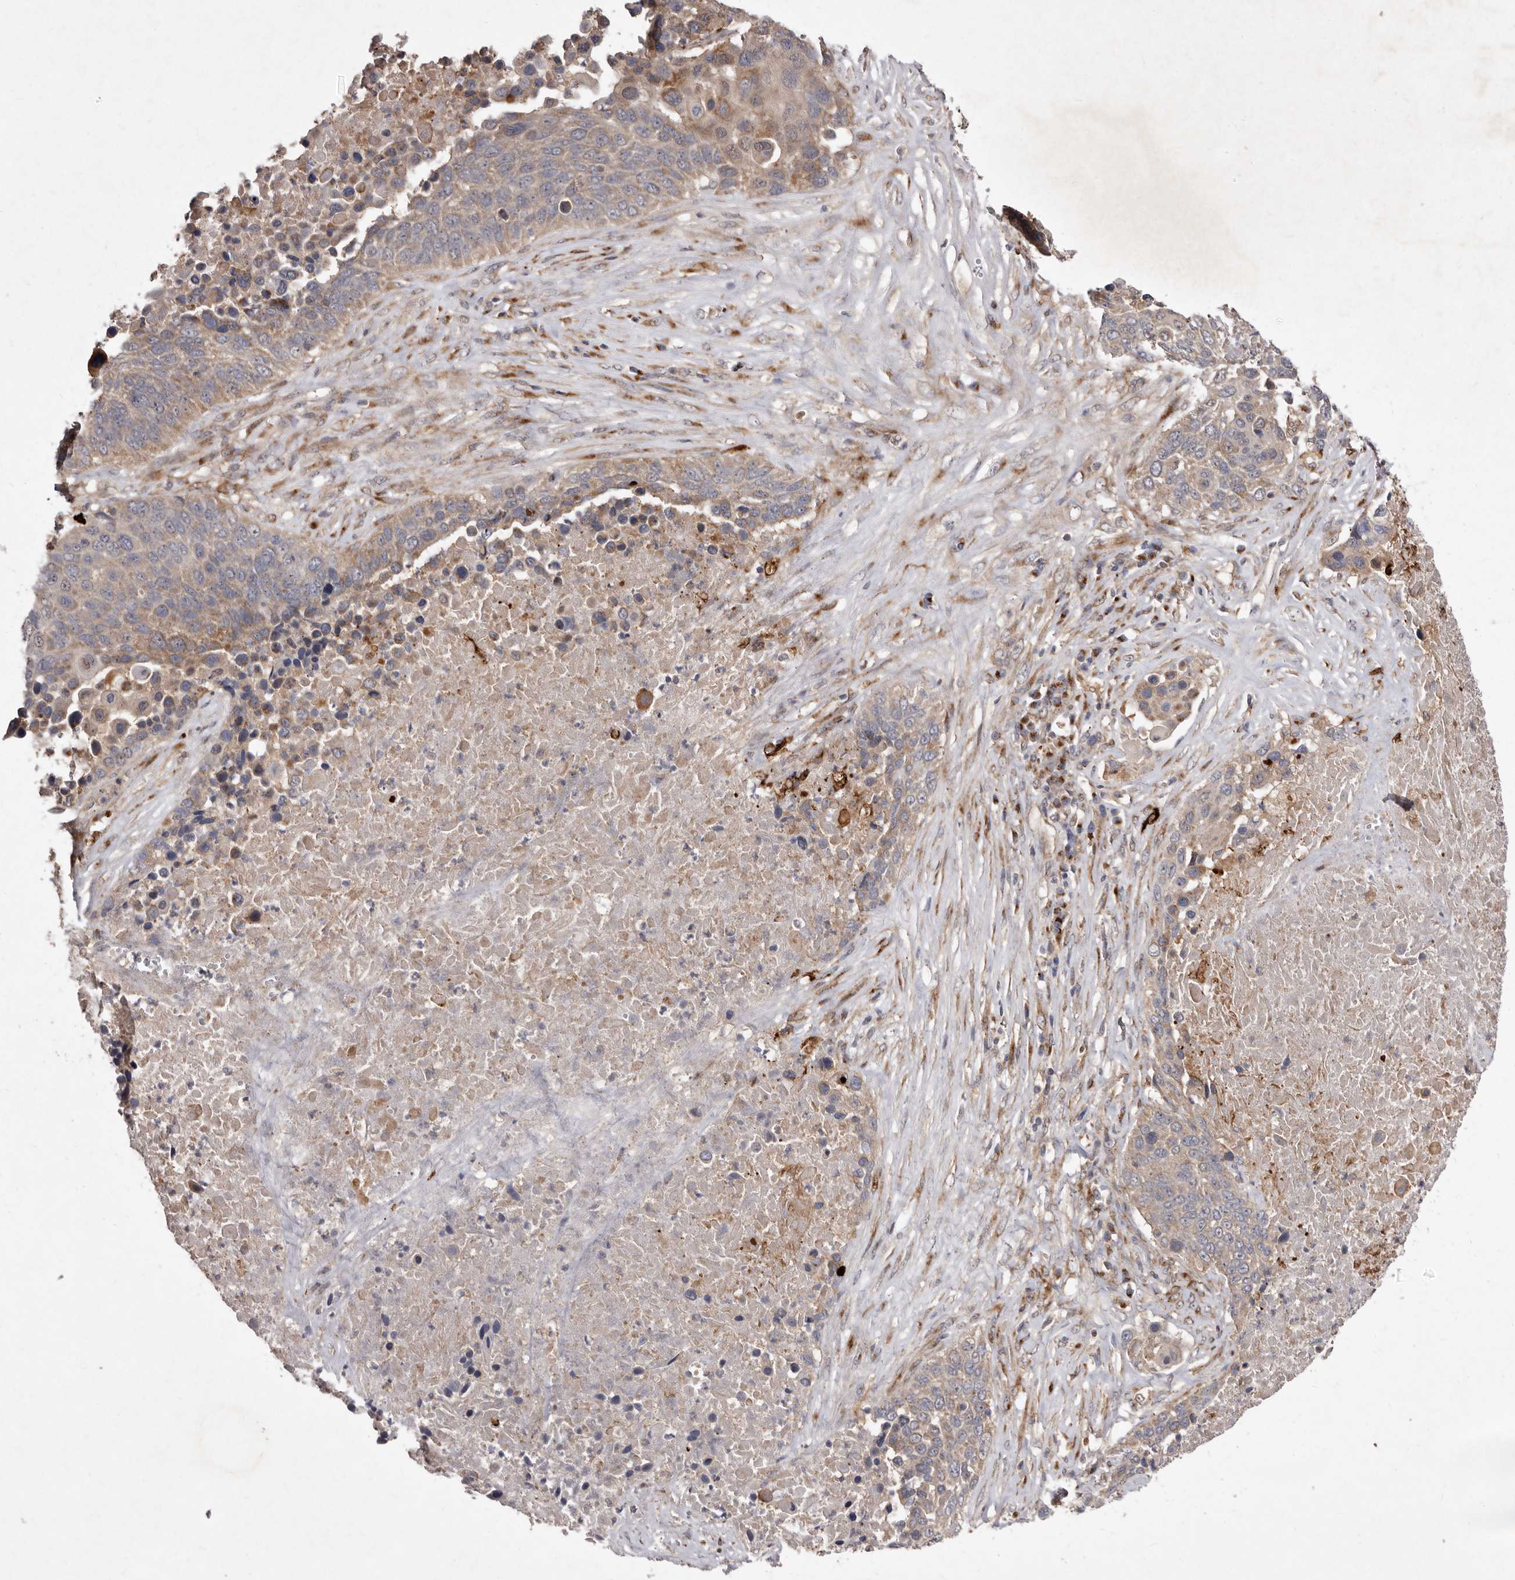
{"staining": {"intensity": "weak", "quantity": "25%-75%", "location": "cytoplasmic/membranous"}, "tissue": "lung cancer", "cell_type": "Tumor cells", "image_type": "cancer", "snomed": [{"axis": "morphology", "description": "Squamous cell carcinoma, NOS"}, {"axis": "topography", "description": "Lung"}], "caption": "Brown immunohistochemical staining in lung squamous cell carcinoma exhibits weak cytoplasmic/membranous expression in about 25%-75% of tumor cells. (IHC, brightfield microscopy, high magnification).", "gene": "FLAD1", "patient": {"sex": "male", "age": 66}}